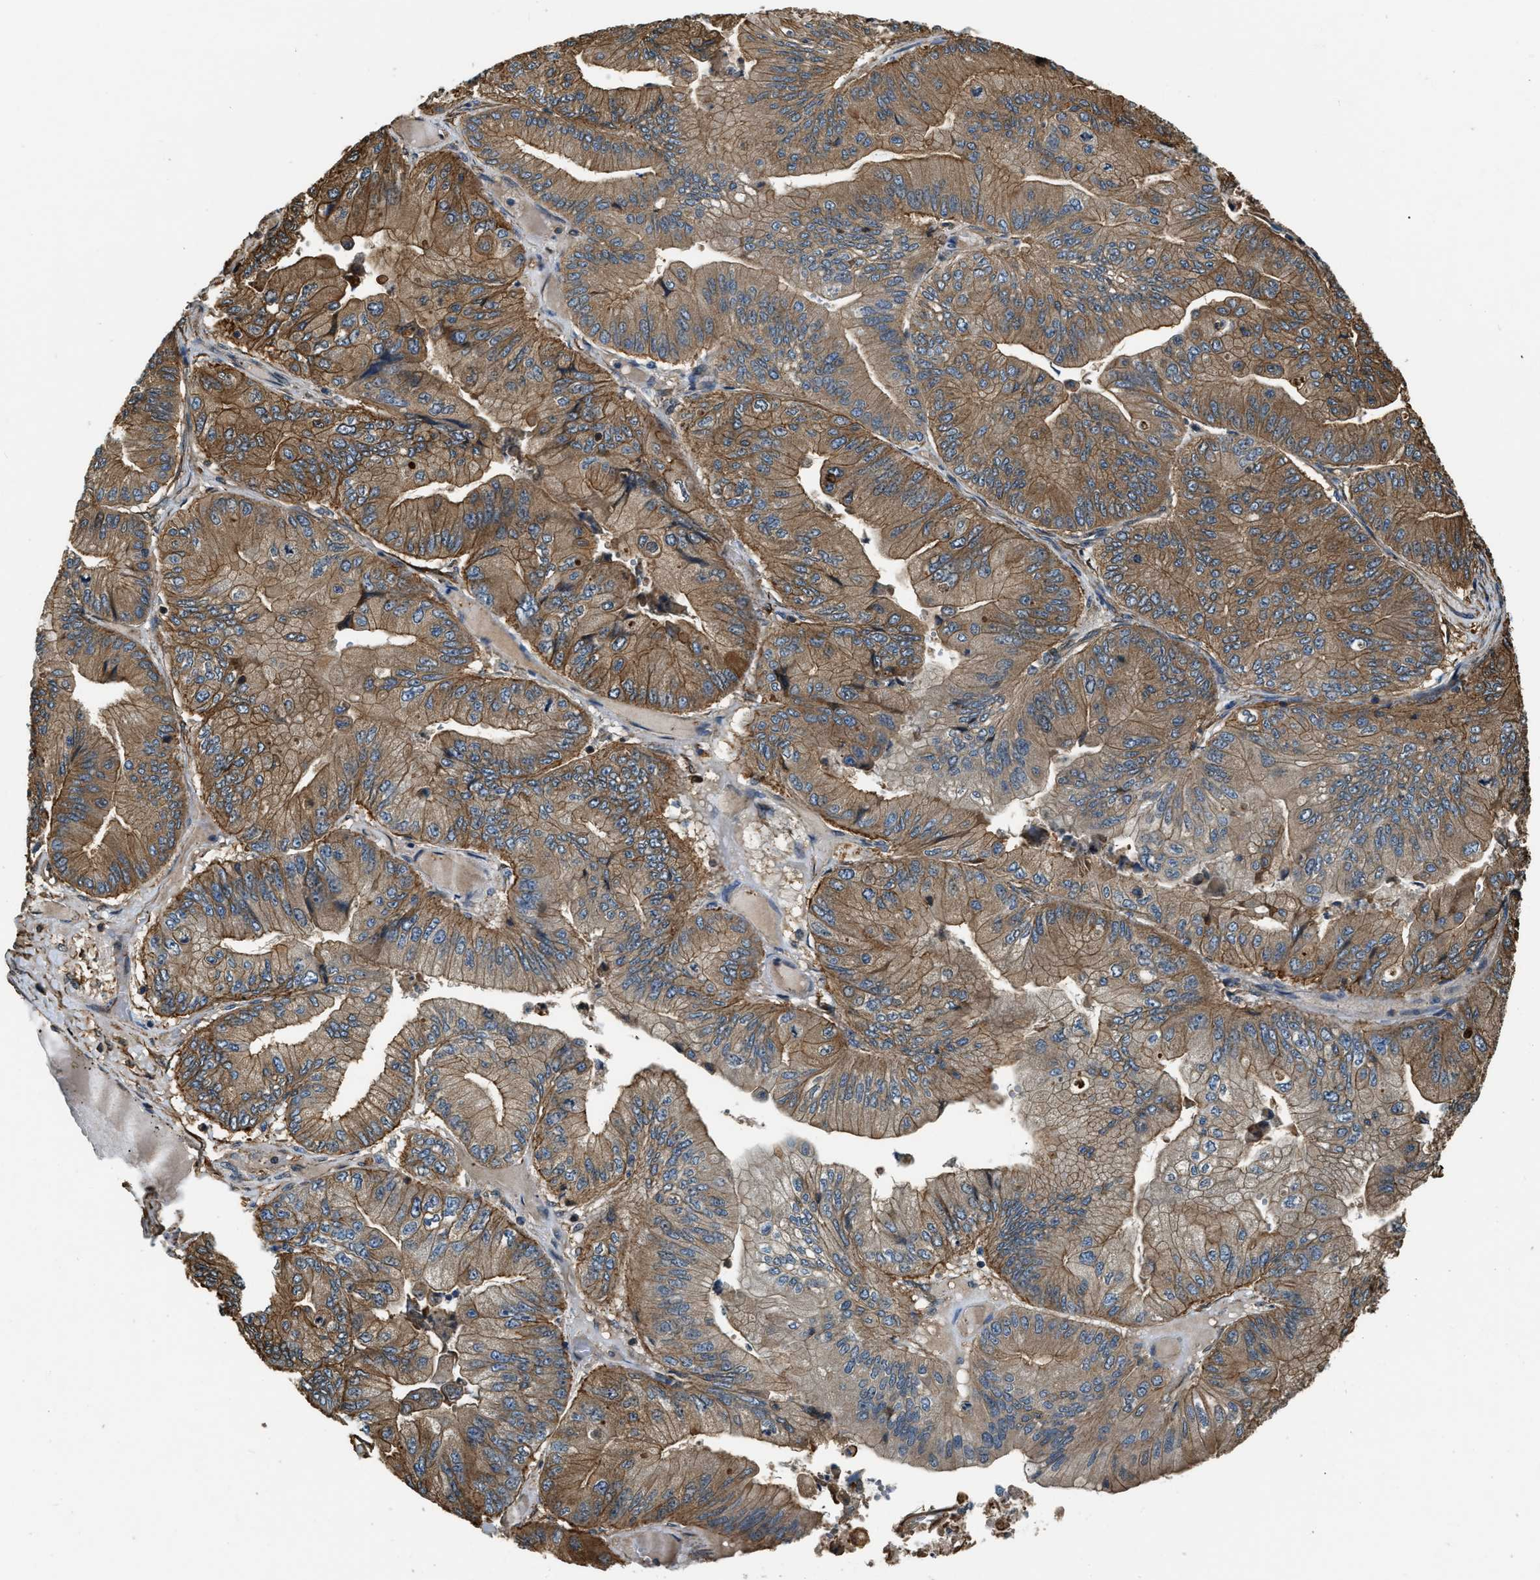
{"staining": {"intensity": "moderate", "quantity": ">75%", "location": "cytoplasmic/membranous"}, "tissue": "ovarian cancer", "cell_type": "Tumor cells", "image_type": "cancer", "snomed": [{"axis": "morphology", "description": "Cystadenocarcinoma, mucinous, NOS"}, {"axis": "topography", "description": "Ovary"}], "caption": "Mucinous cystadenocarcinoma (ovarian) stained with a protein marker exhibits moderate staining in tumor cells.", "gene": "YARS1", "patient": {"sex": "female", "age": 61}}